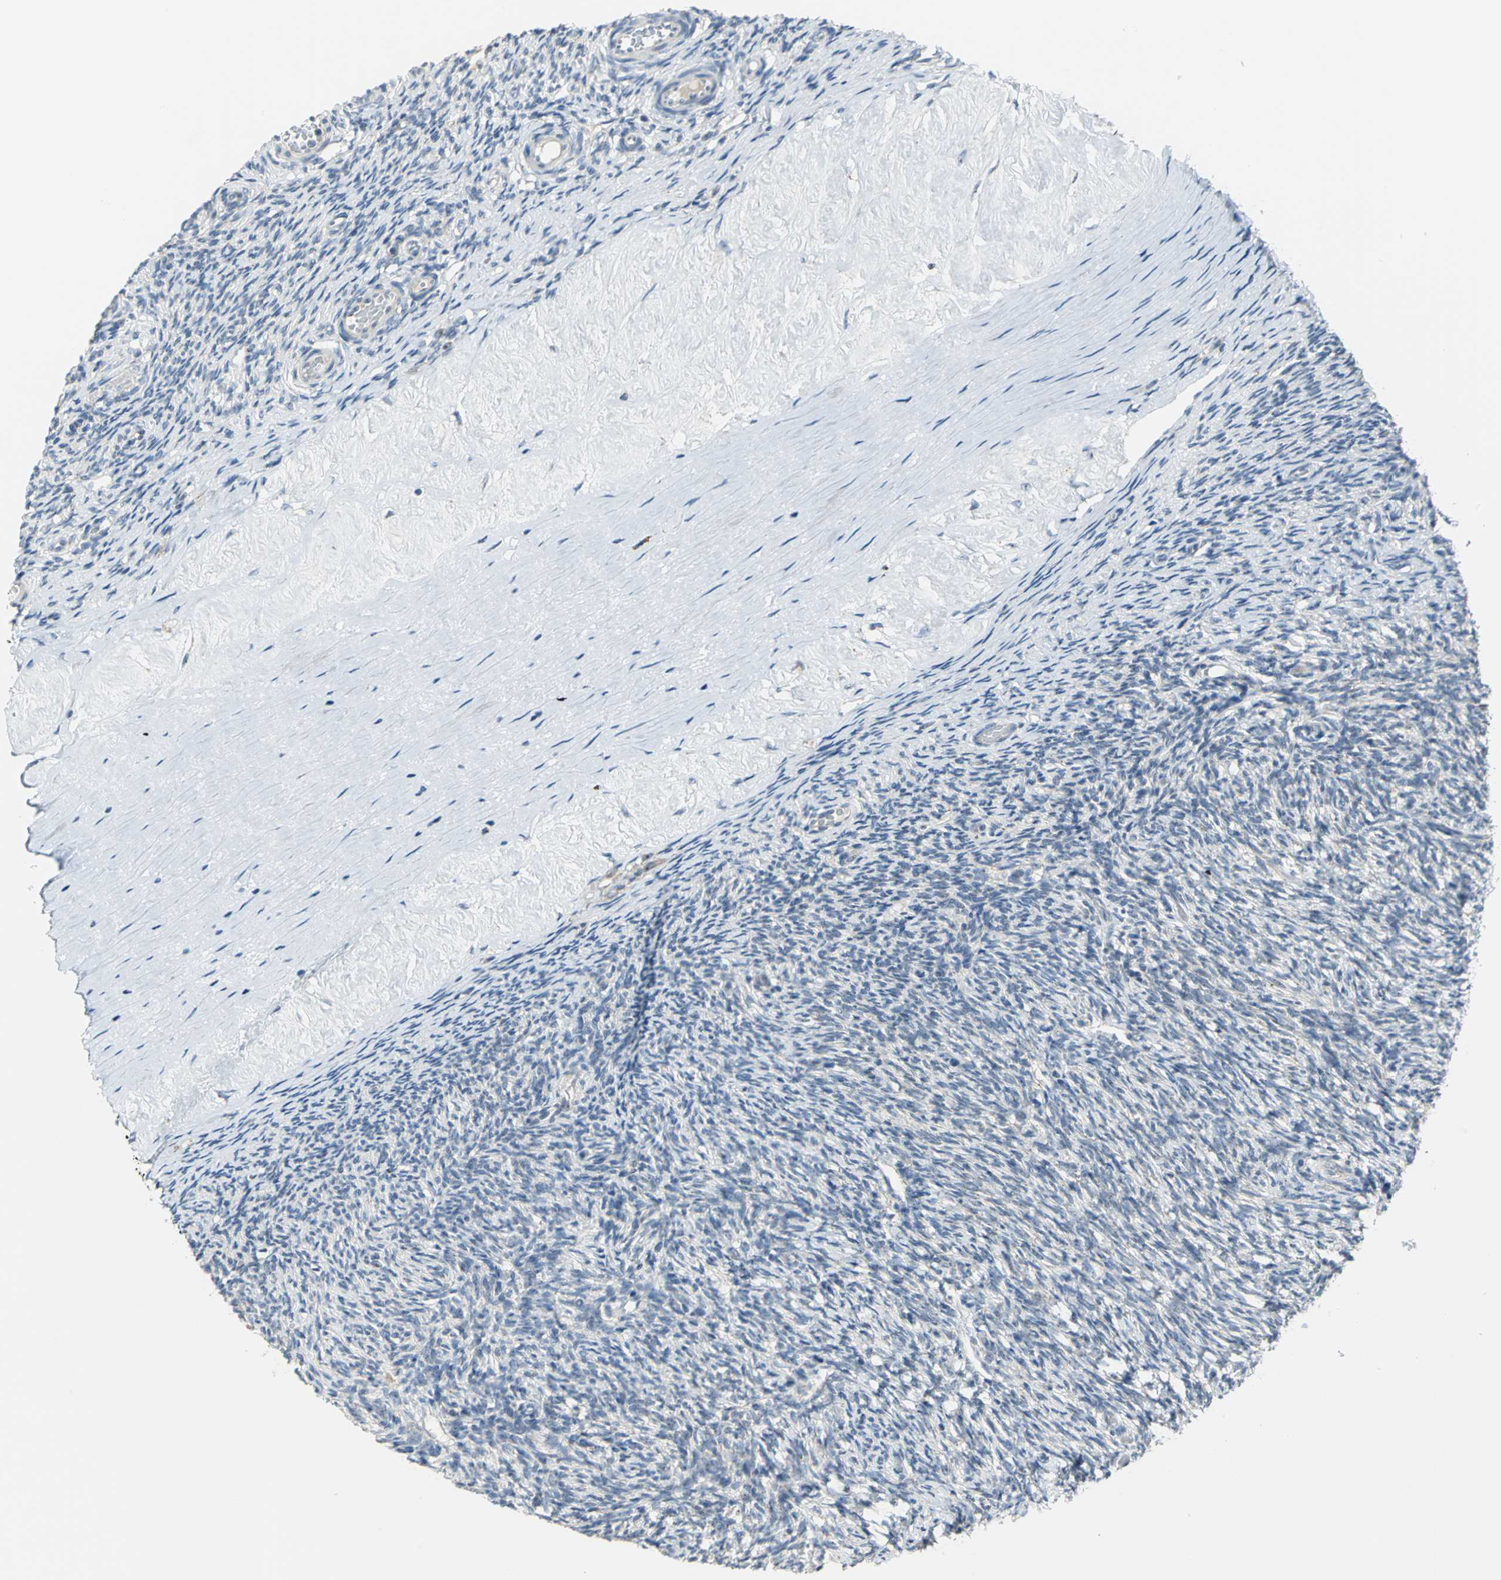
{"staining": {"intensity": "negative", "quantity": "none", "location": "none"}, "tissue": "ovary", "cell_type": "Ovarian stroma cells", "image_type": "normal", "snomed": [{"axis": "morphology", "description": "Normal tissue, NOS"}, {"axis": "topography", "description": "Ovary"}], "caption": "This is an immunohistochemistry micrograph of unremarkable ovary. There is no positivity in ovarian stroma cells.", "gene": "MYBBP1A", "patient": {"sex": "female", "age": 60}}